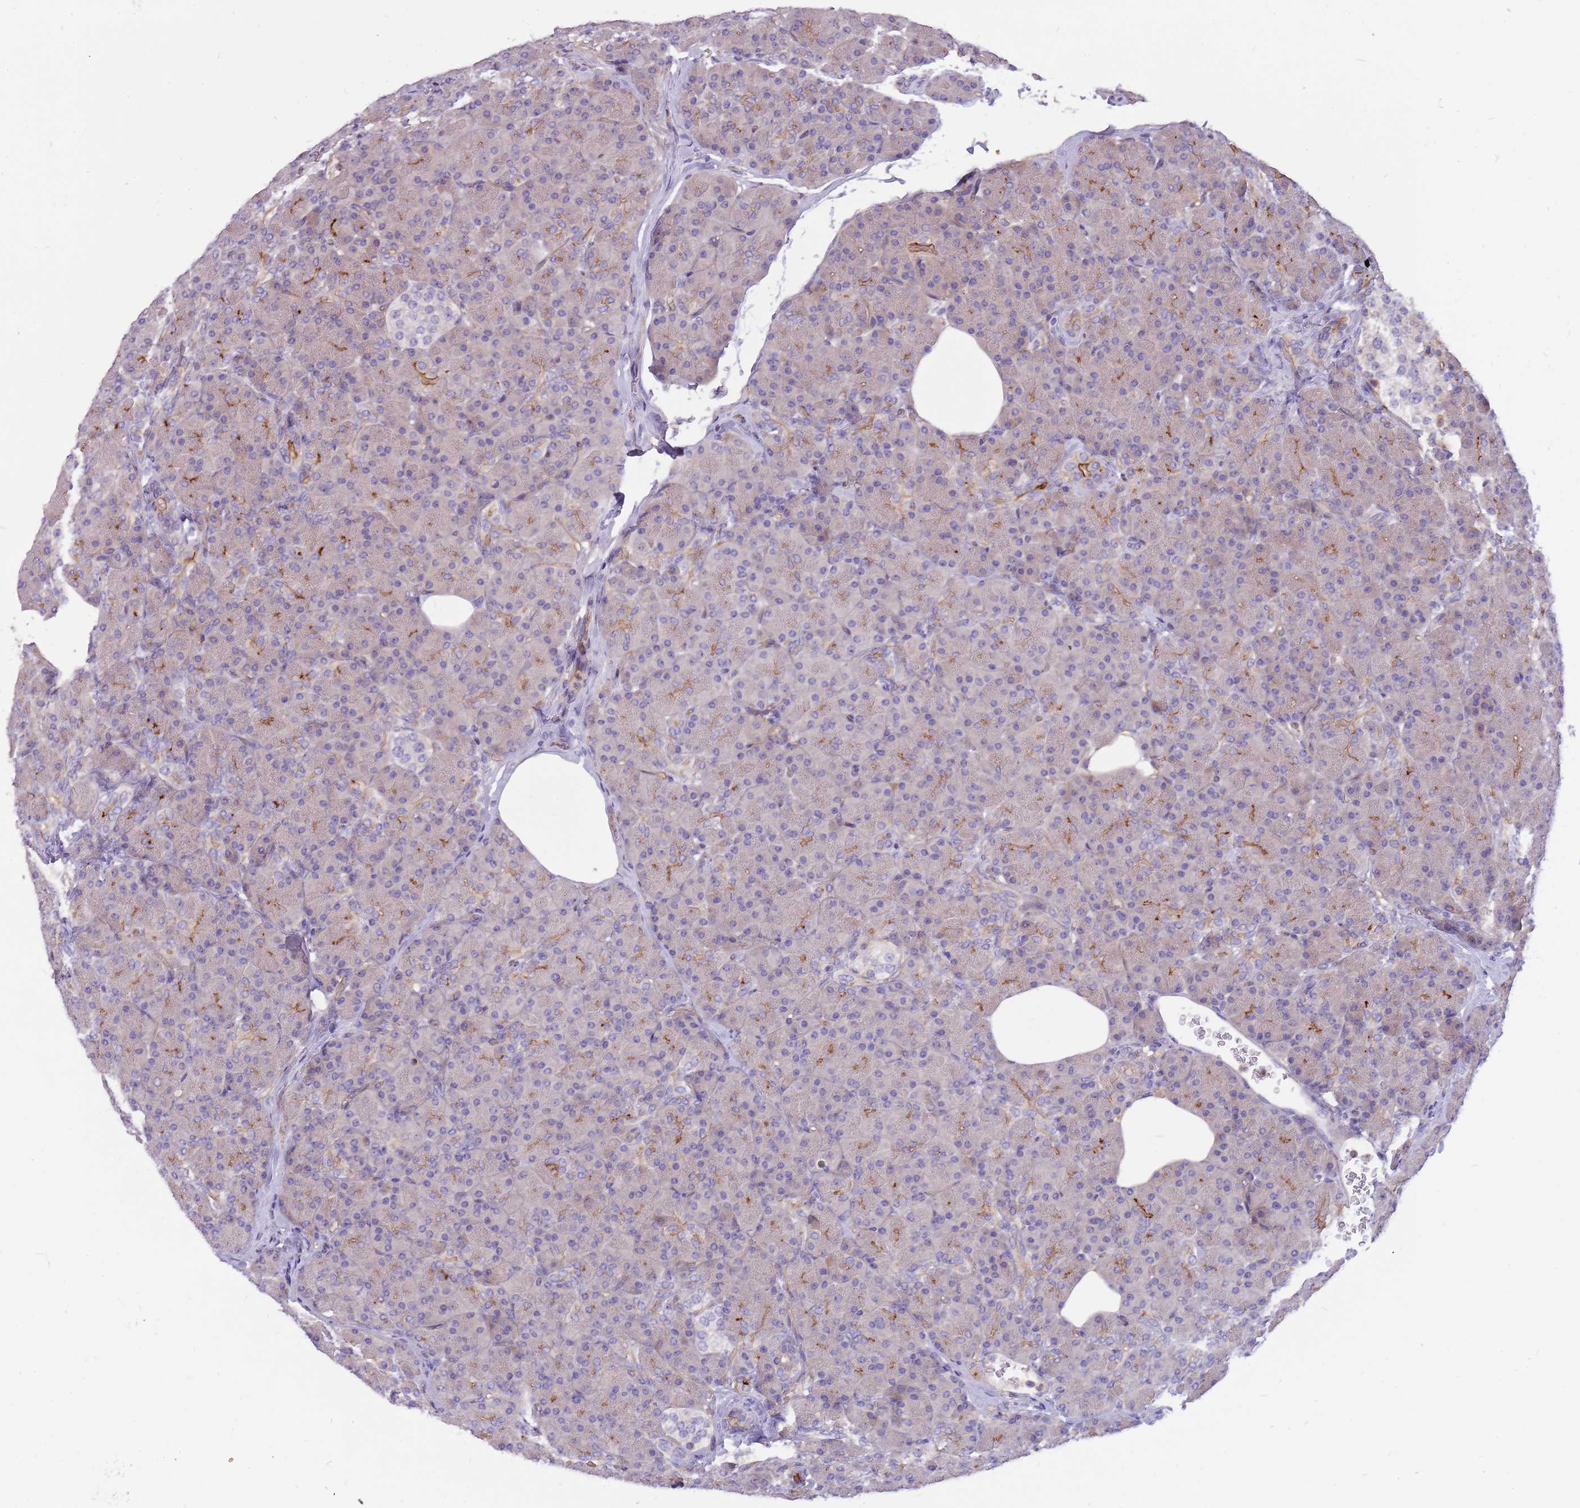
{"staining": {"intensity": "moderate", "quantity": "<25%", "location": "cytoplasmic/membranous"}, "tissue": "pancreas", "cell_type": "Exocrine glandular cells", "image_type": "normal", "snomed": [{"axis": "morphology", "description": "Normal tissue, NOS"}, {"axis": "topography", "description": "Pancreas"}], "caption": "IHC of benign pancreas demonstrates low levels of moderate cytoplasmic/membranous positivity in about <25% of exocrine glandular cells.", "gene": "NTN4", "patient": {"sex": "female", "age": 43}}